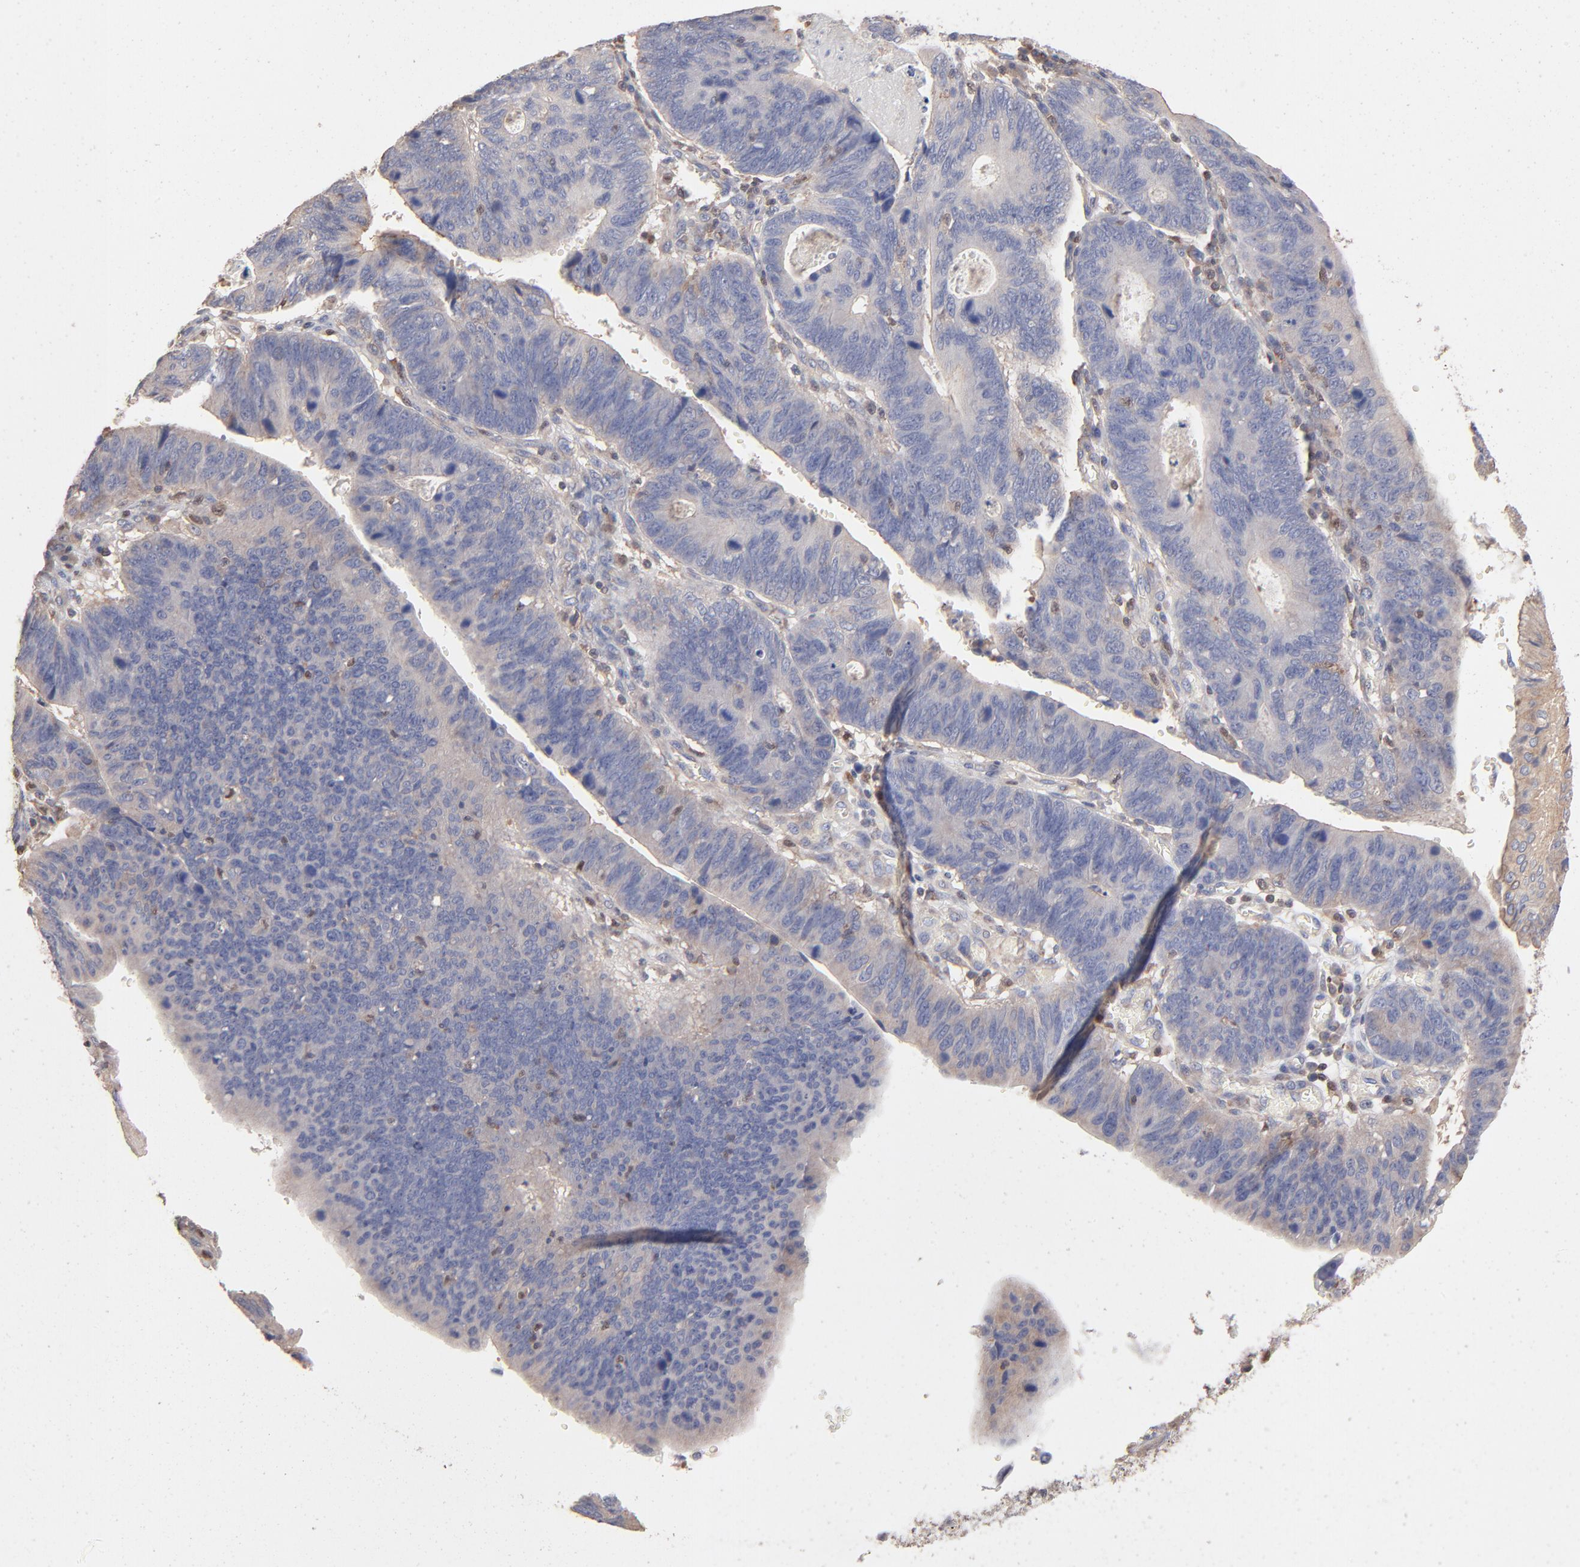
{"staining": {"intensity": "negative", "quantity": "none", "location": "none"}, "tissue": "stomach cancer", "cell_type": "Tumor cells", "image_type": "cancer", "snomed": [{"axis": "morphology", "description": "Adenocarcinoma, NOS"}, {"axis": "topography", "description": "Stomach"}], "caption": "IHC histopathology image of human adenocarcinoma (stomach) stained for a protein (brown), which shows no expression in tumor cells.", "gene": "ARHGEF6", "patient": {"sex": "male", "age": 59}}